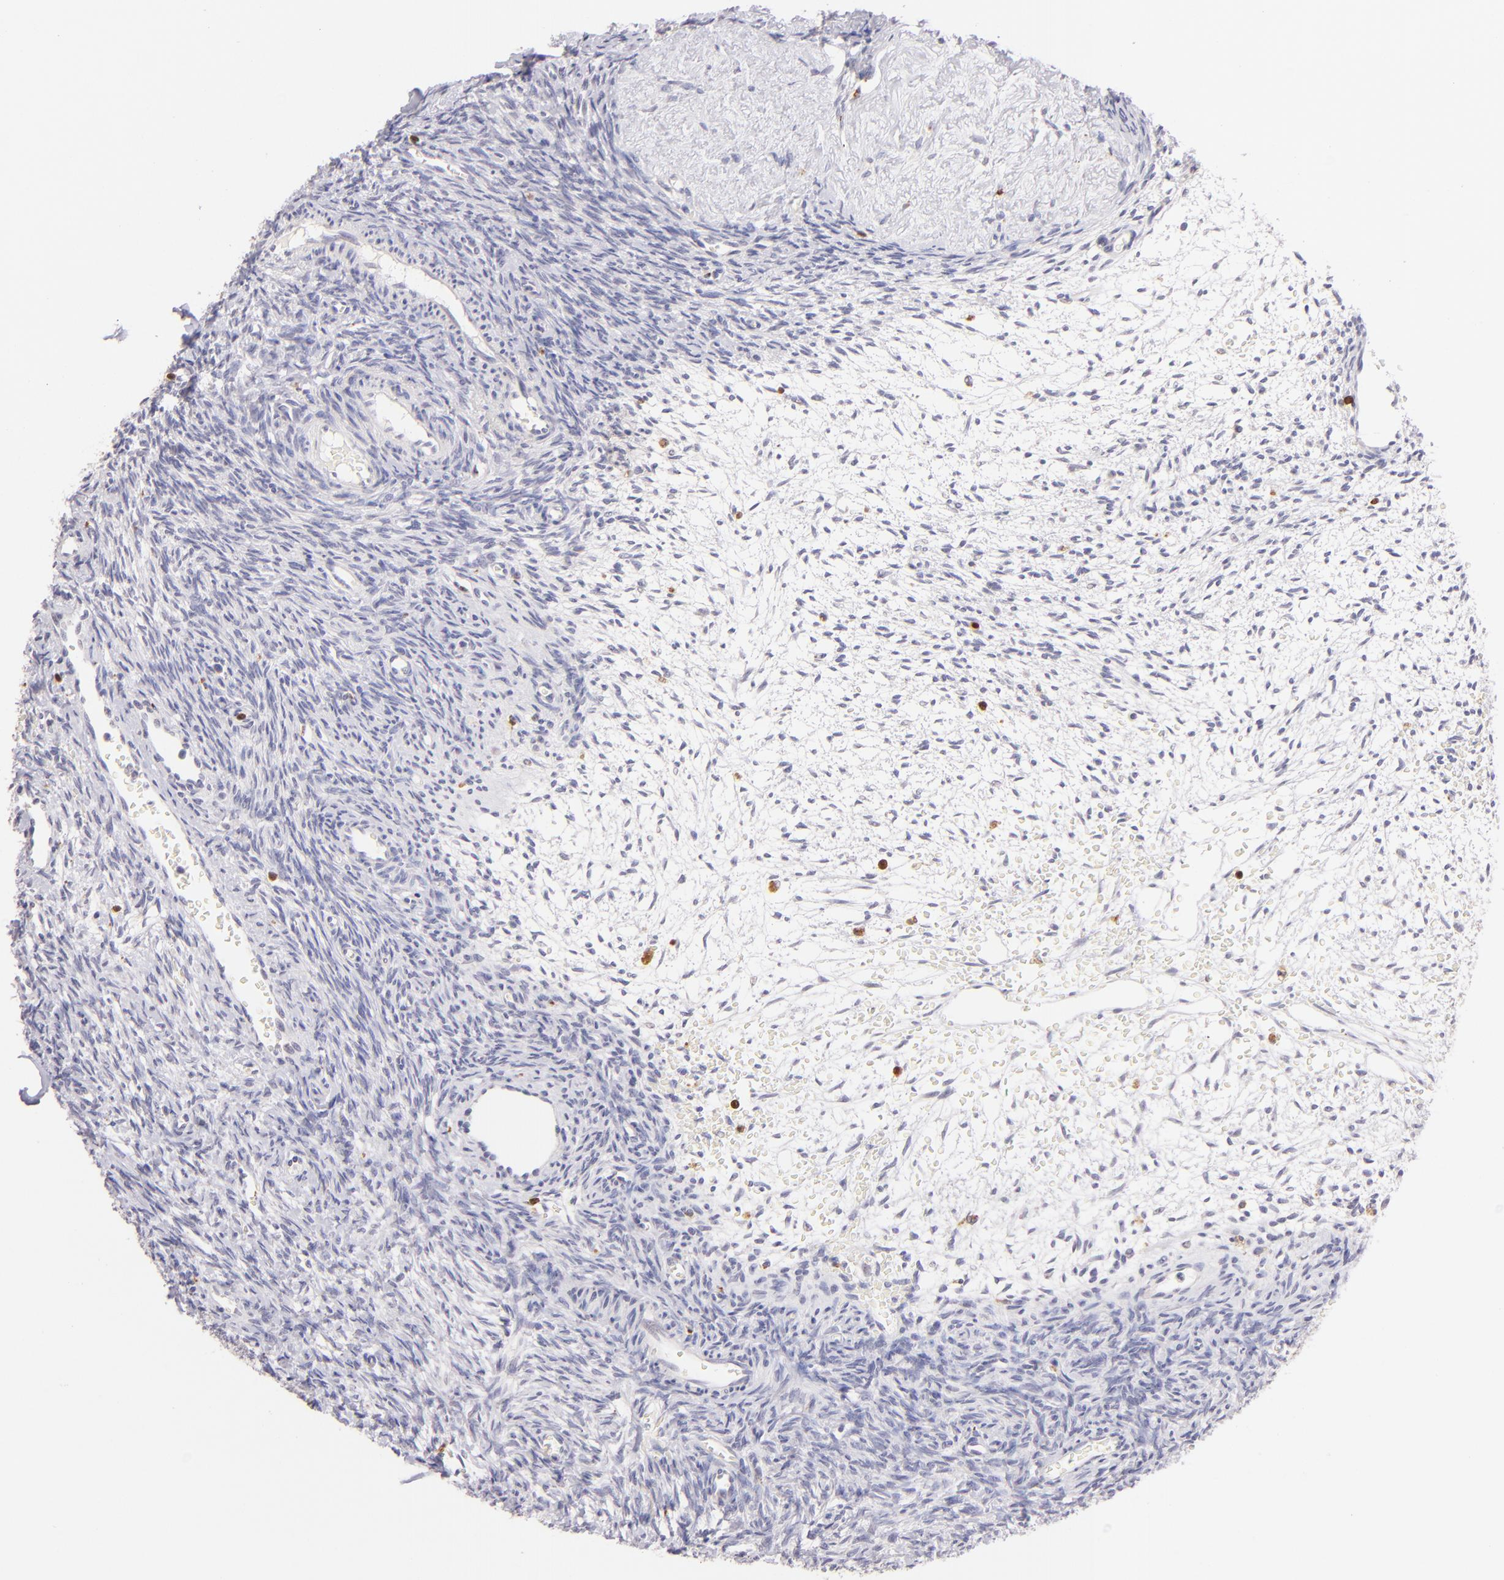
{"staining": {"intensity": "negative", "quantity": "none", "location": "none"}, "tissue": "ovary", "cell_type": "Follicle cells", "image_type": "normal", "snomed": [{"axis": "morphology", "description": "Normal tissue, NOS"}, {"axis": "topography", "description": "Ovary"}], "caption": "IHC micrograph of unremarkable ovary: human ovary stained with DAB displays no significant protein staining in follicle cells. (Immunohistochemistry (ihc), brightfield microscopy, high magnification).", "gene": "ZAP70", "patient": {"sex": "female", "age": 39}}